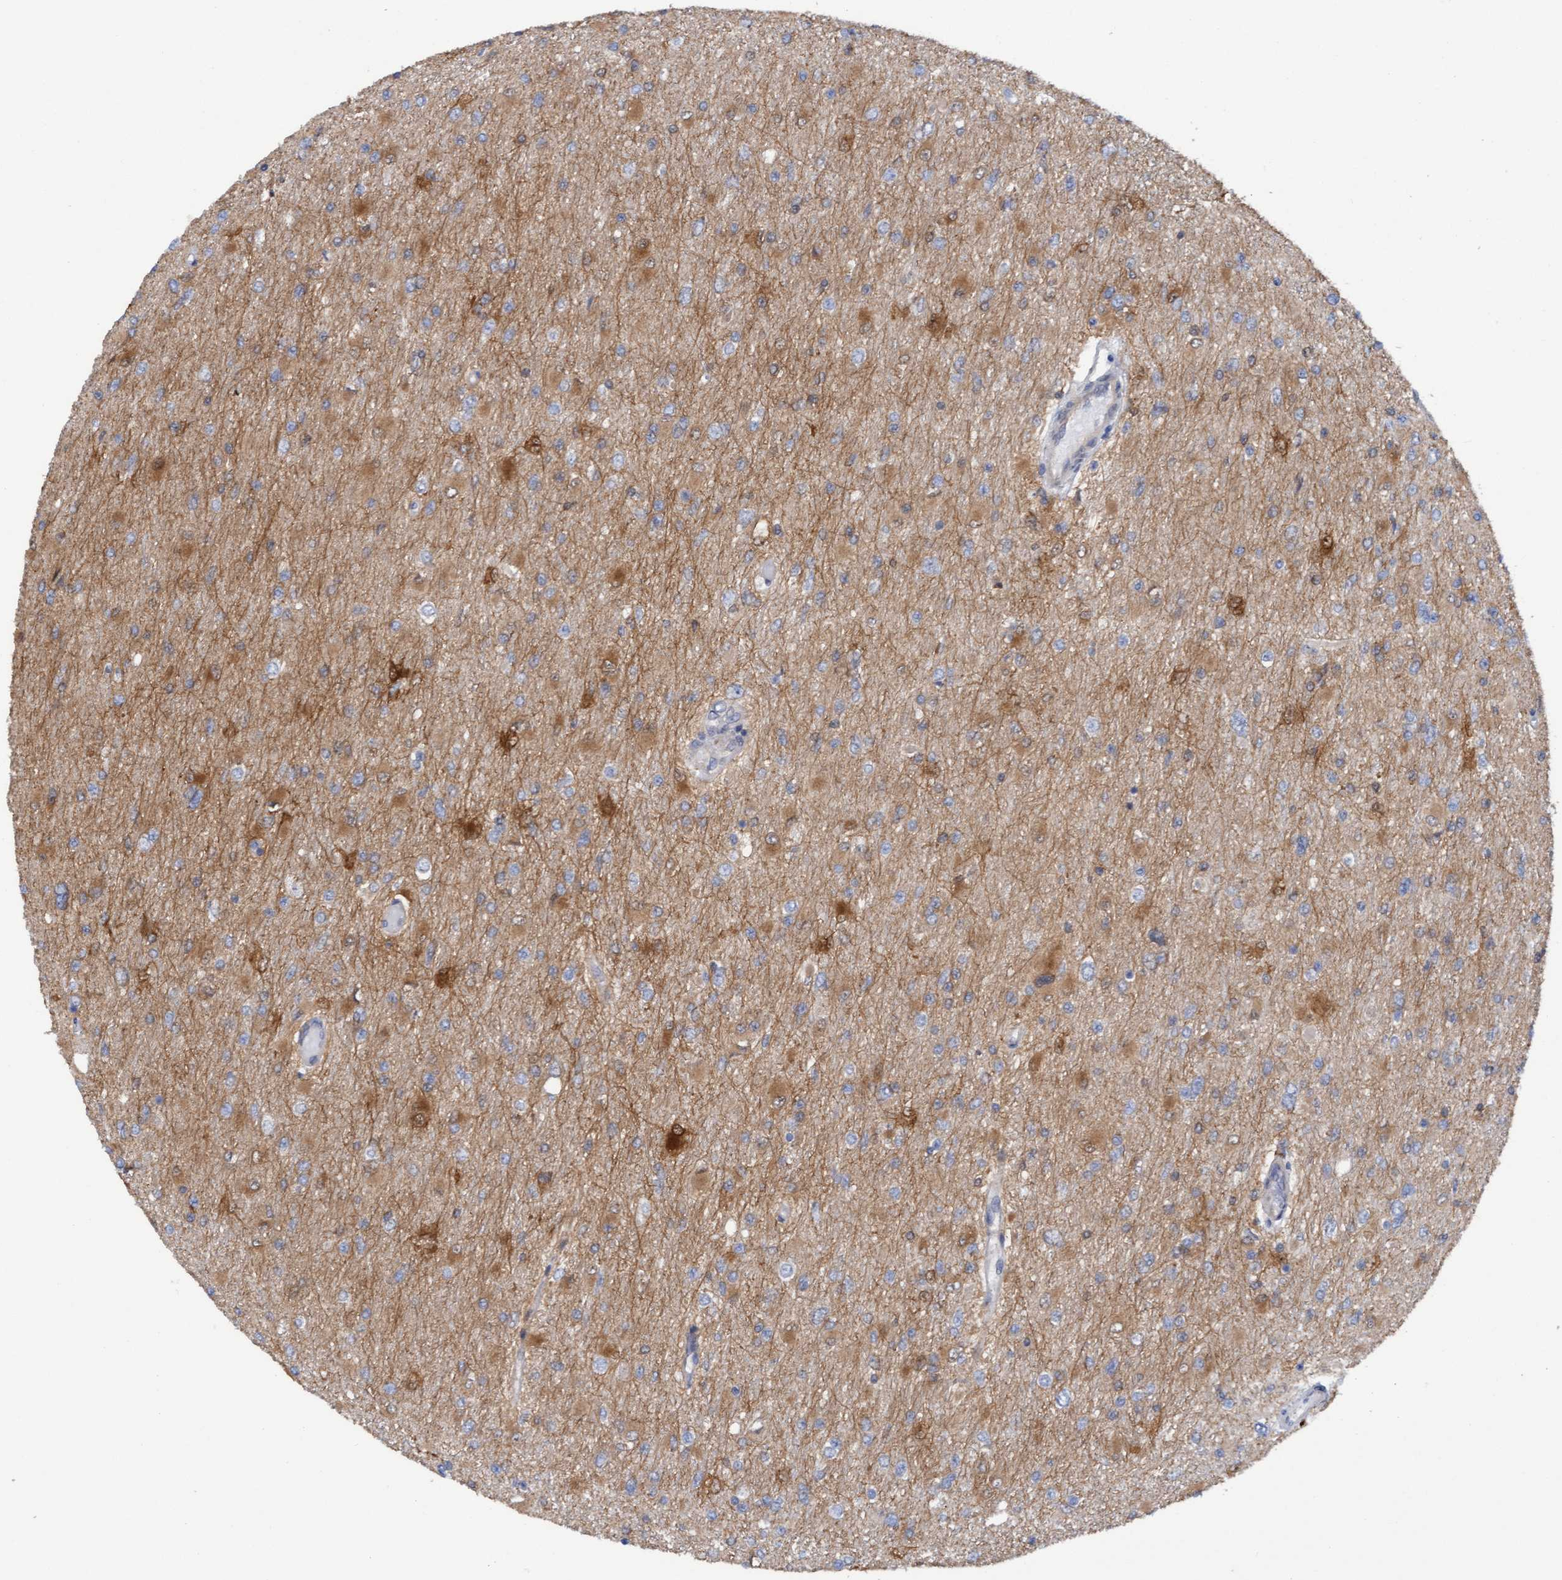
{"staining": {"intensity": "moderate", "quantity": "<25%", "location": "cytoplasmic/membranous"}, "tissue": "glioma", "cell_type": "Tumor cells", "image_type": "cancer", "snomed": [{"axis": "morphology", "description": "Glioma, malignant, High grade"}, {"axis": "topography", "description": "Cerebral cortex"}], "caption": "The immunohistochemical stain highlights moderate cytoplasmic/membranous expression in tumor cells of malignant high-grade glioma tissue.", "gene": "PLCD1", "patient": {"sex": "female", "age": 36}}